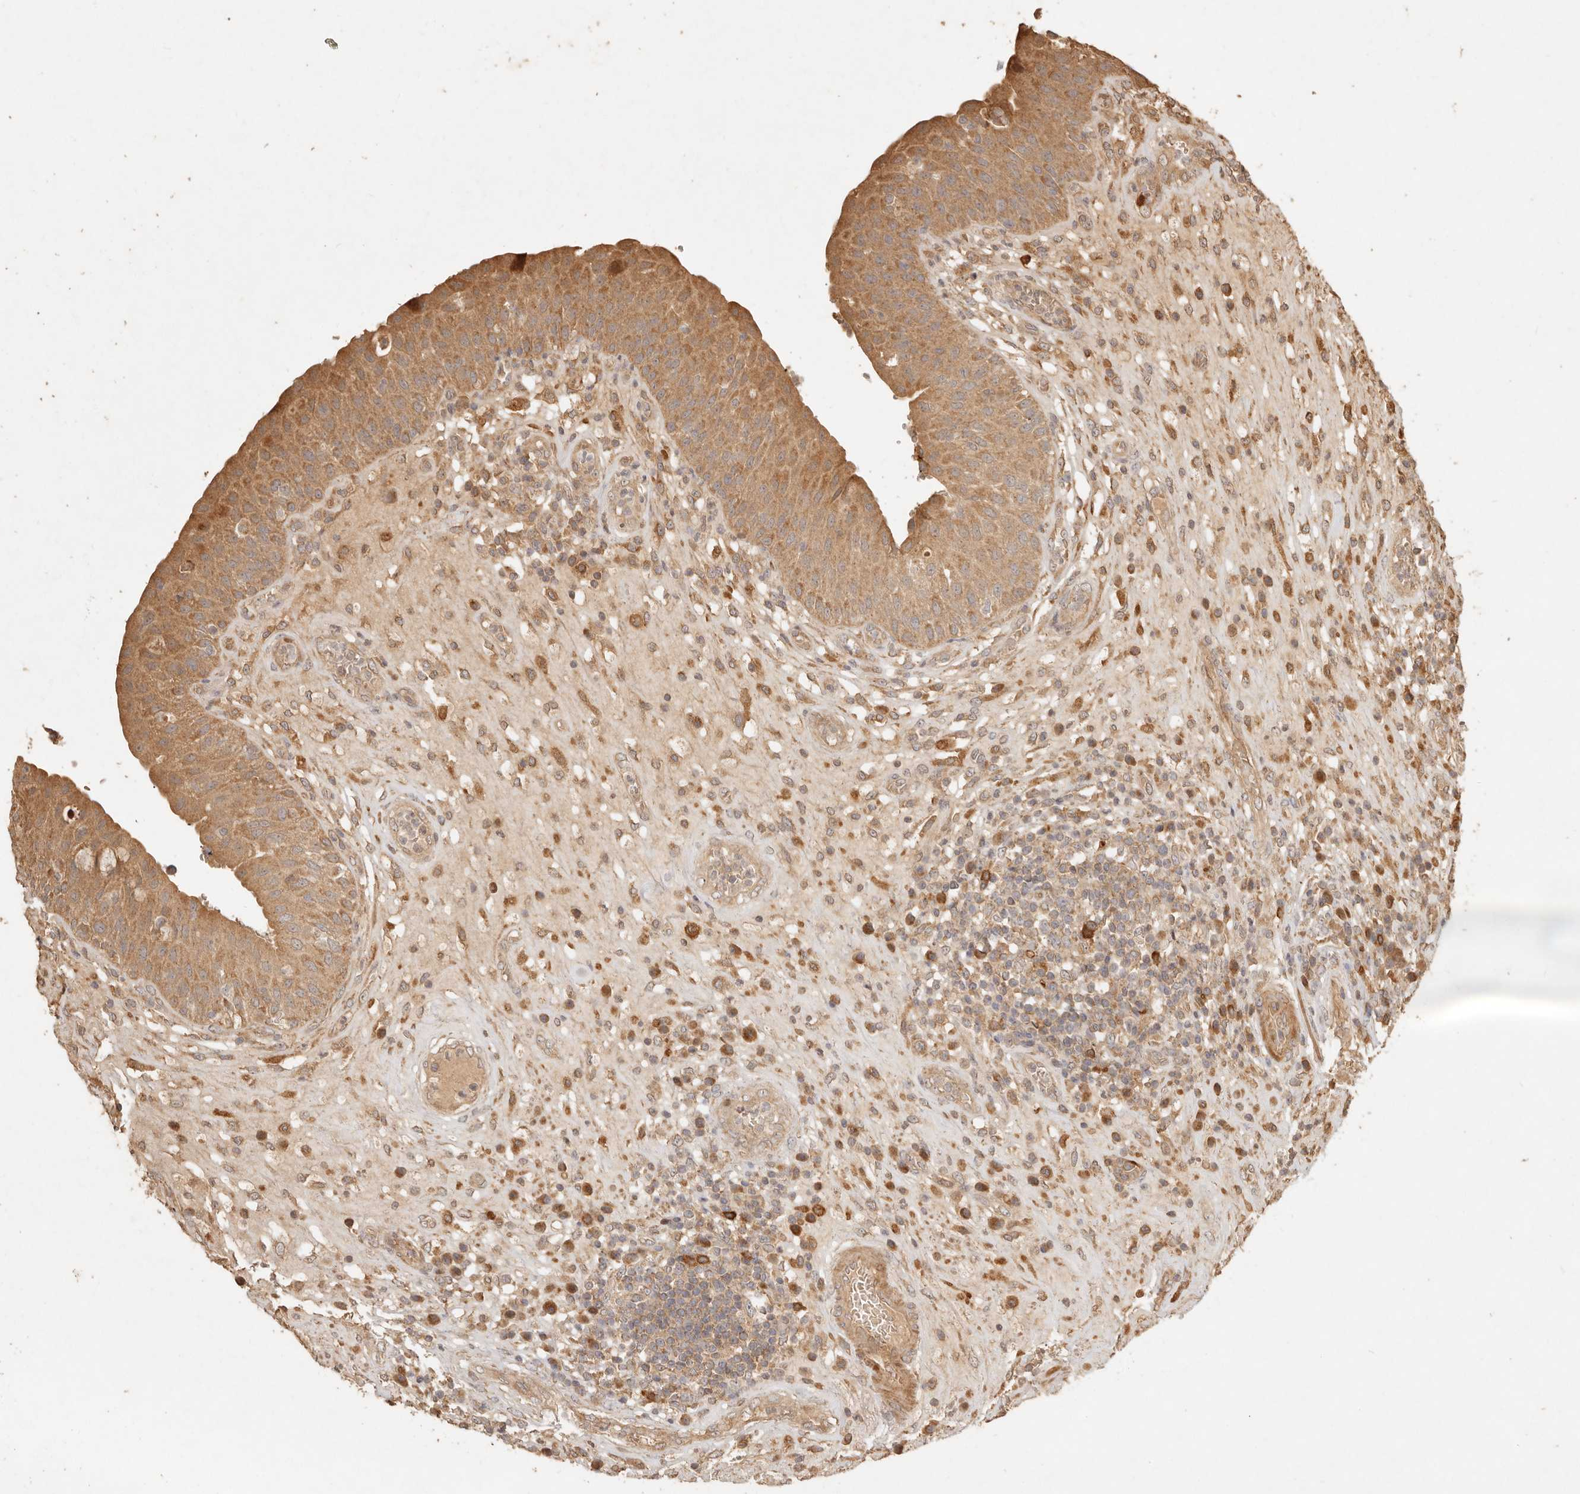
{"staining": {"intensity": "moderate", "quantity": ">75%", "location": "cytoplasmic/membranous"}, "tissue": "urinary bladder", "cell_type": "Urothelial cells", "image_type": "normal", "snomed": [{"axis": "morphology", "description": "Normal tissue, NOS"}, {"axis": "topography", "description": "Urinary bladder"}], "caption": "This image demonstrates immunohistochemistry staining of normal human urinary bladder, with medium moderate cytoplasmic/membranous staining in approximately >75% of urothelial cells.", "gene": "CLEC4C", "patient": {"sex": "female", "age": 62}}